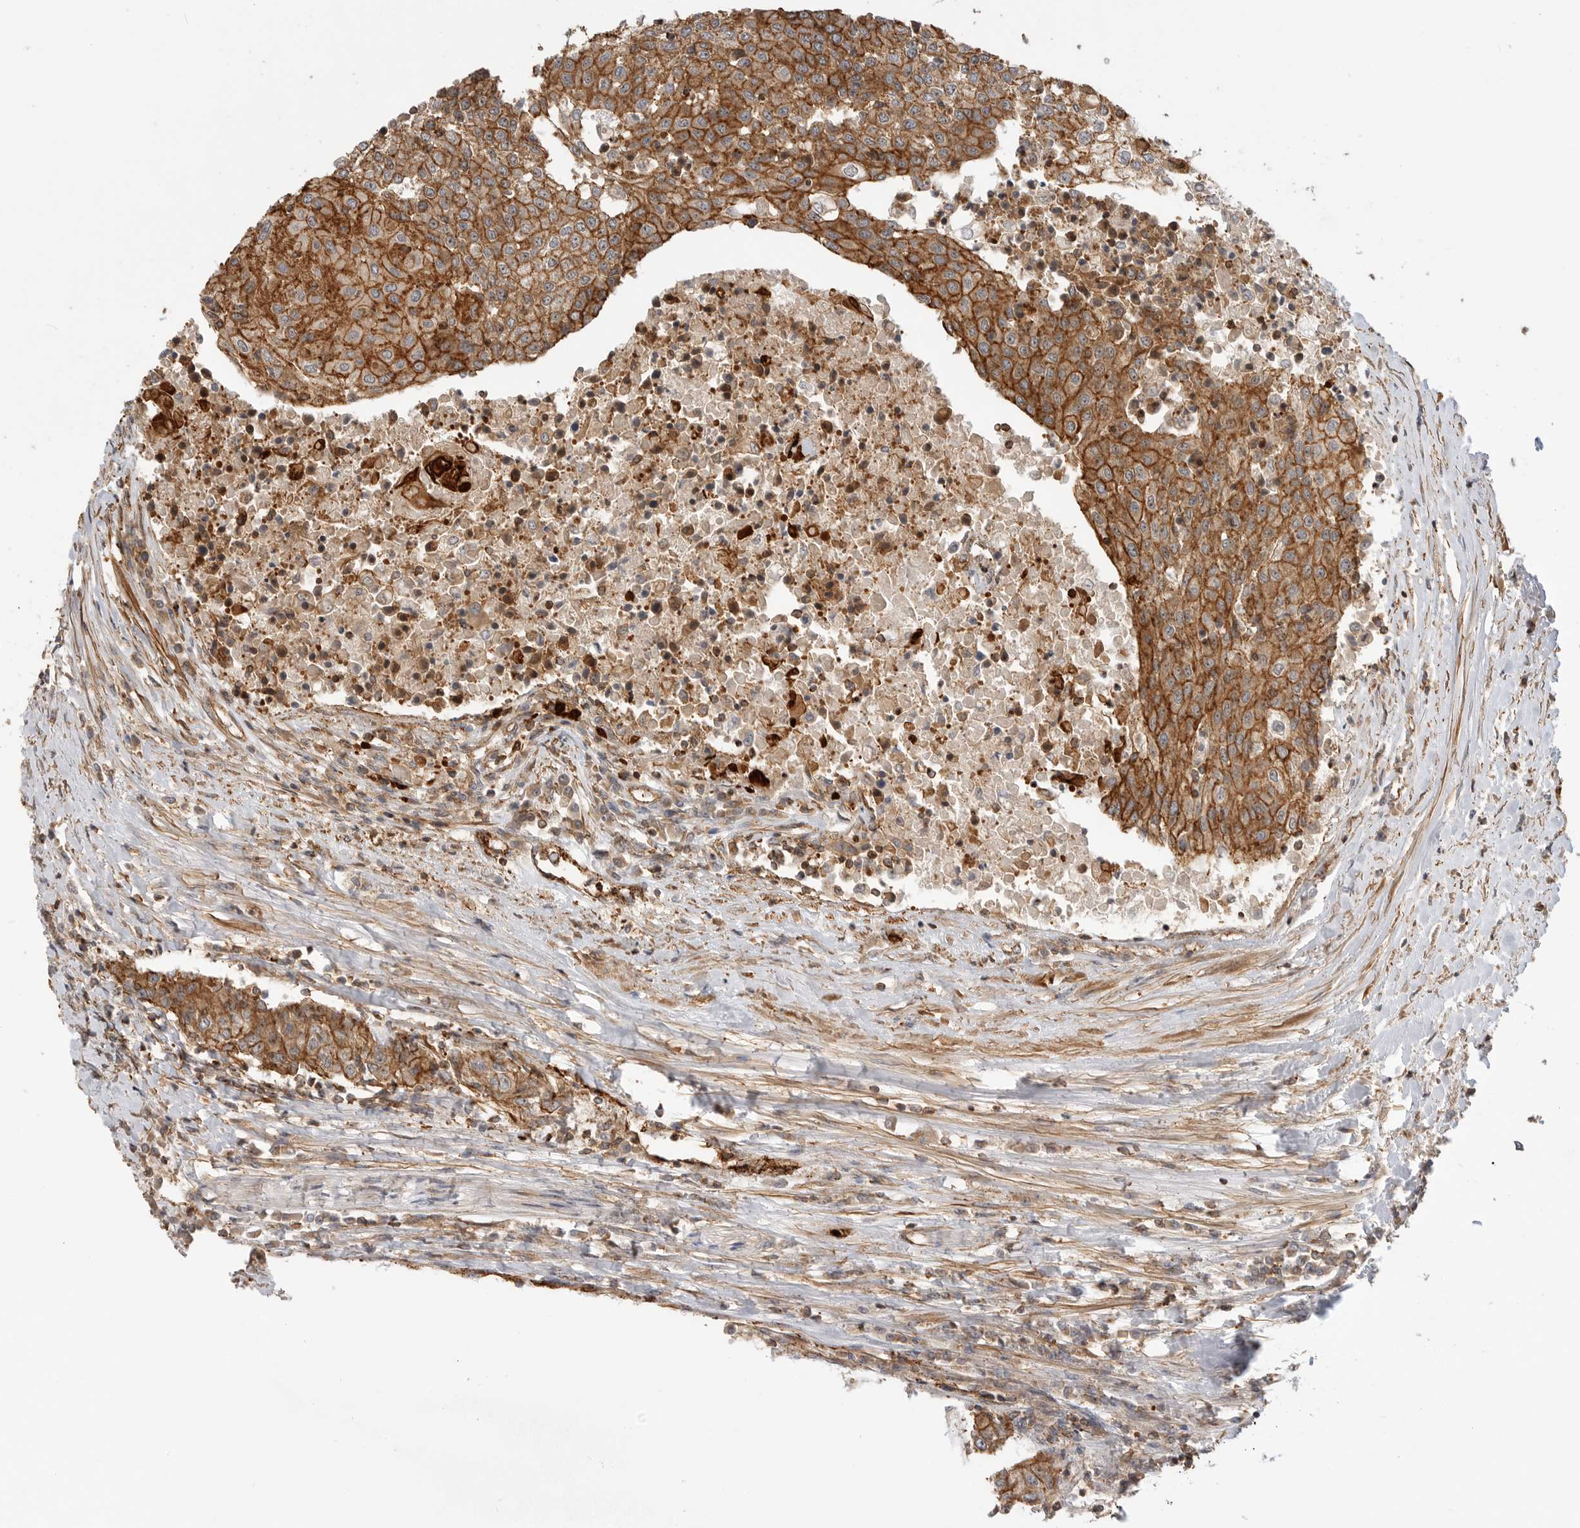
{"staining": {"intensity": "strong", "quantity": ">75%", "location": "cytoplasmic/membranous"}, "tissue": "urothelial cancer", "cell_type": "Tumor cells", "image_type": "cancer", "snomed": [{"axis": "morphology", "description": "Urothelial carcinoma, High grade"}, {"axis": "topography", "description": "Urinary bladder"}], "caption": "IHC (DAB (3,3'-diaminobenzidine)) staining of high-grade urothelial carcinoma displays strong cytoplasmic/membranous protein positivity in approximately >75% of tumor cells.", "gene": "GPATCH2", "patient": {"sex": "female", "age": 85}}